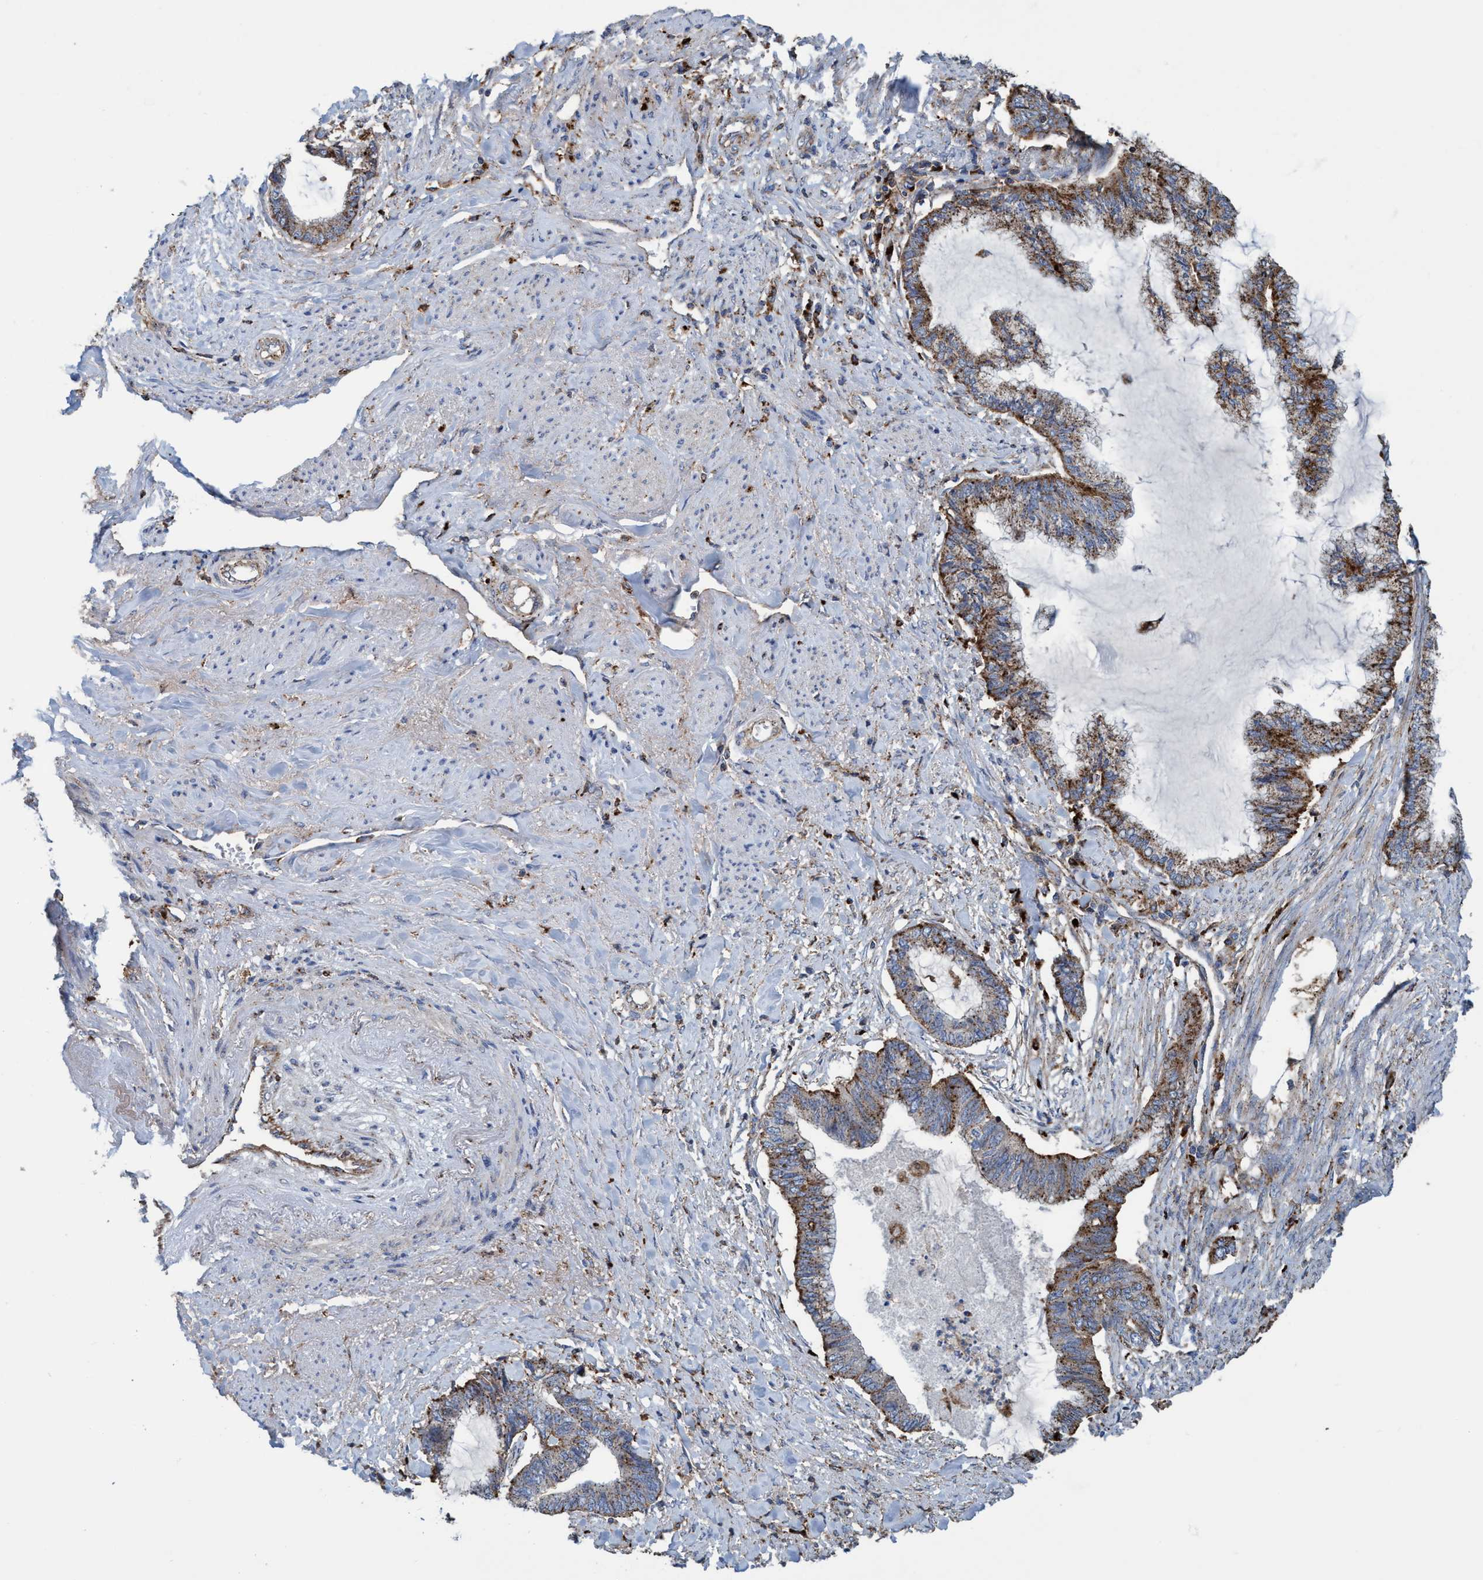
{"staining": {"intensity": "moderate", "quantity": ">75%", "location": "cytoplasmic/membranous"}, "tissue": "endometrial cancer", "cell_type": "Tumor cells", "image_type": "cancer", "snomed": [{"axis": "morphology", "description": "Adenocarcinoma, NOS"}, {"axis": "topography", "description": "Endometrium"}], "caption": "Moderate cytoplasmic/membranous protein staining is identified in about >75% of tumor cells in adenocarcinoma (endometrial).", "gene": "TRIM65", "patient": {"sex": "female", "age": 86}}